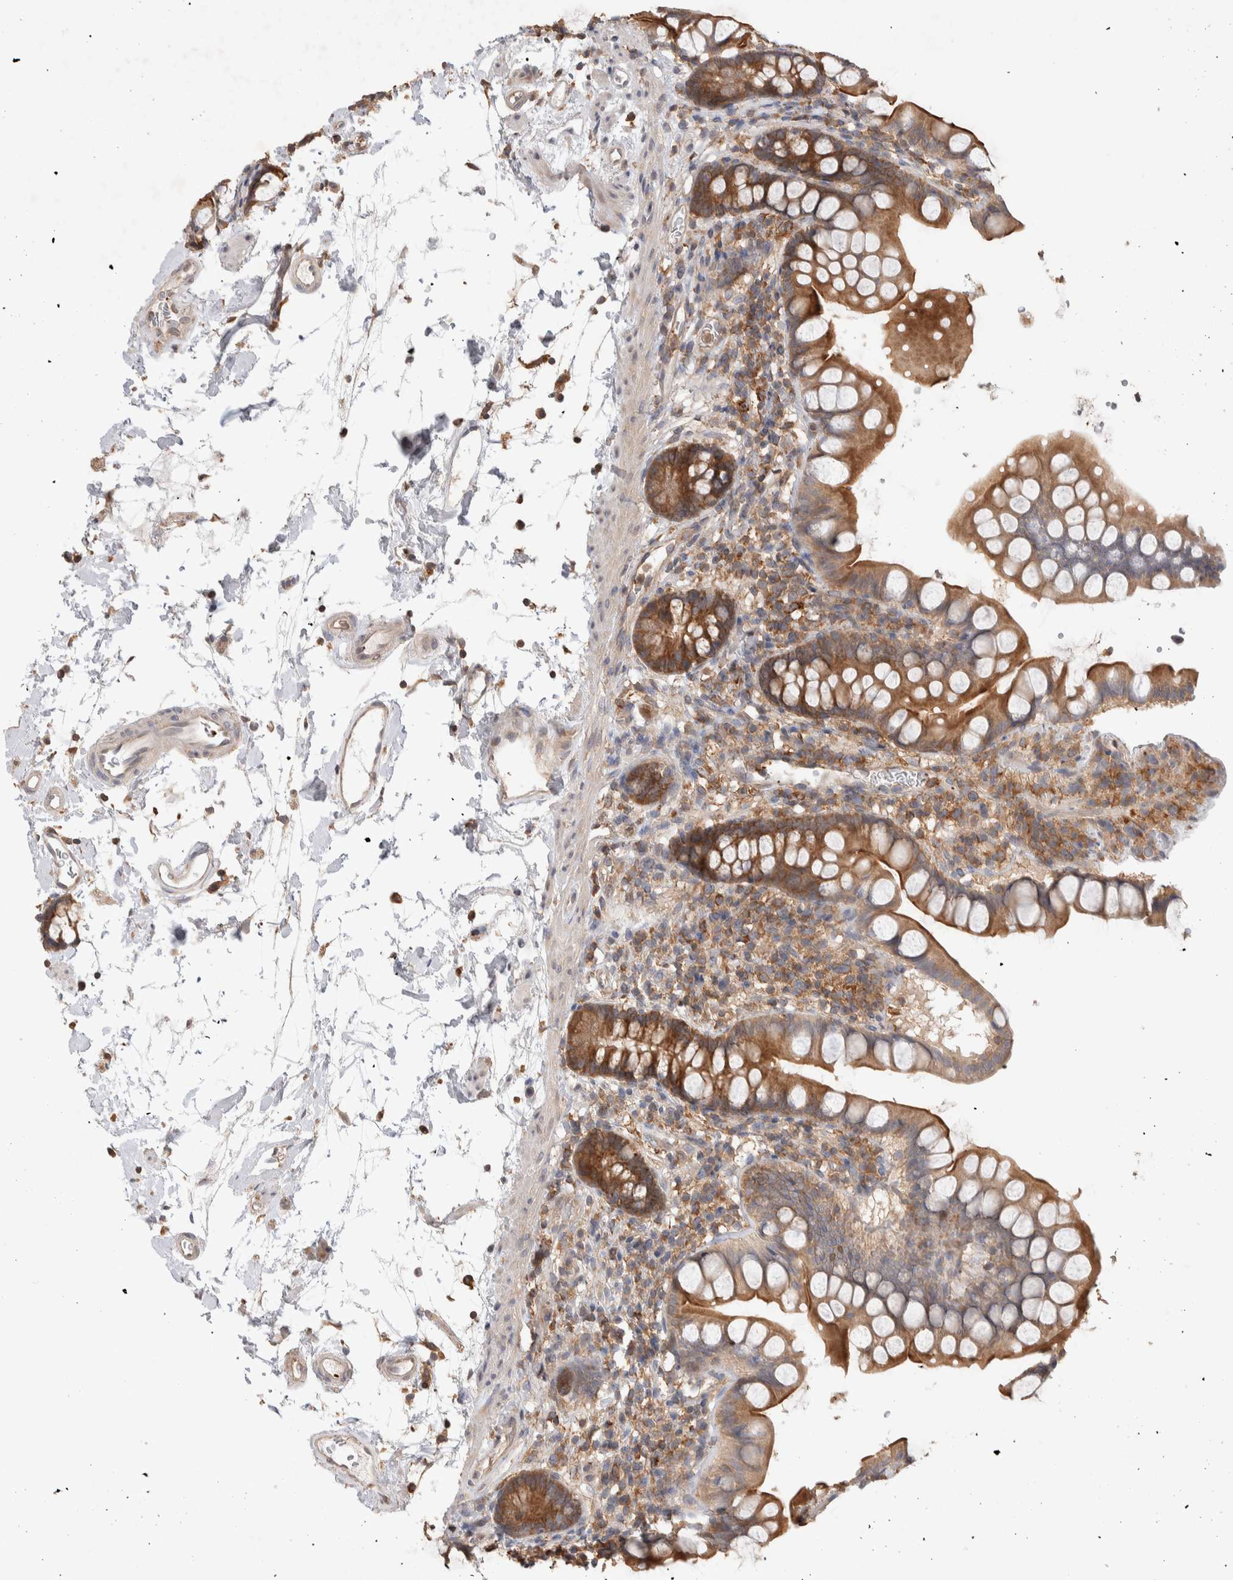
{"staining": {"intensity": "moderate", "quantity": ">75%", "location": "cytoplasmic/membranous"}, "tissue": "small intestine", "cell_type": "Glandular cells", "image_type": "normal", "snomed": [{"axis": "morphology", "description": "Normal tissue, NOS"}, {"axis": "topography", "description": "Small intestine"}], "caption": "Normal small intestine displays moderate cytoplasmic/membranous expression in approximately >75% of glandular cells.", "gene": "DEPTOR", "patient": {"sex": "female", "age": 84}}